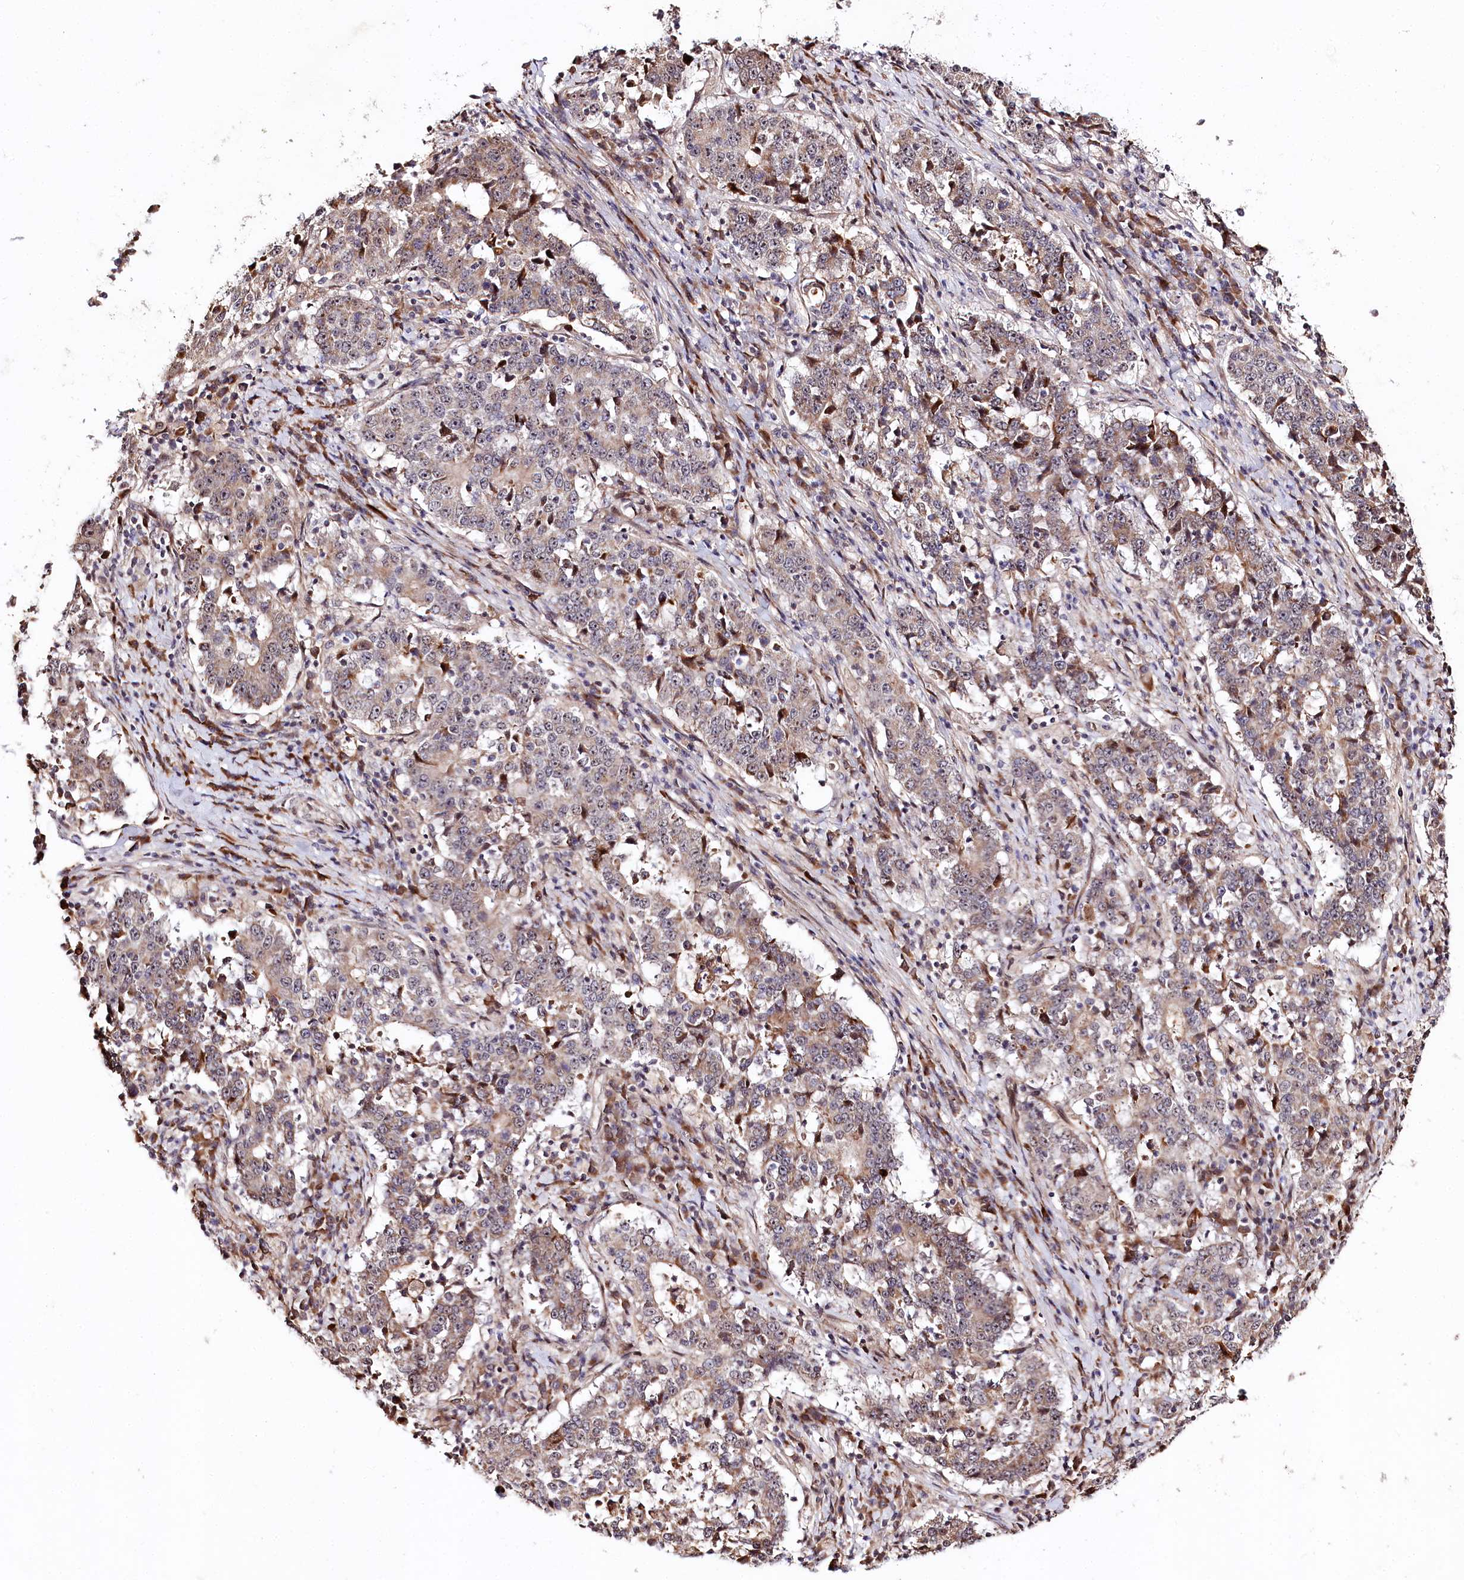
{"staining": {"intensity": "weak", "quantity": "25%-75%", "location": "cytoplasmic/membranous"}, "tissue": "stomach cancer", "cell_type": "Tumor cells", "image_type": "cancer", "snomed": [{"axis": "morphology", "description": "Adenocarcinoma, NOS"}, {"axis": "topography", "description": "Stomach"}], "caption": "Human stomach cancer (adenocarcinoma) stained for a protein (brown) exhibits weak cytoplasmic/membranous positive staining in about 25%-75% of tumor cells.", "gene": "DMP1", "patient": {"sex": "male", "age": 59}}